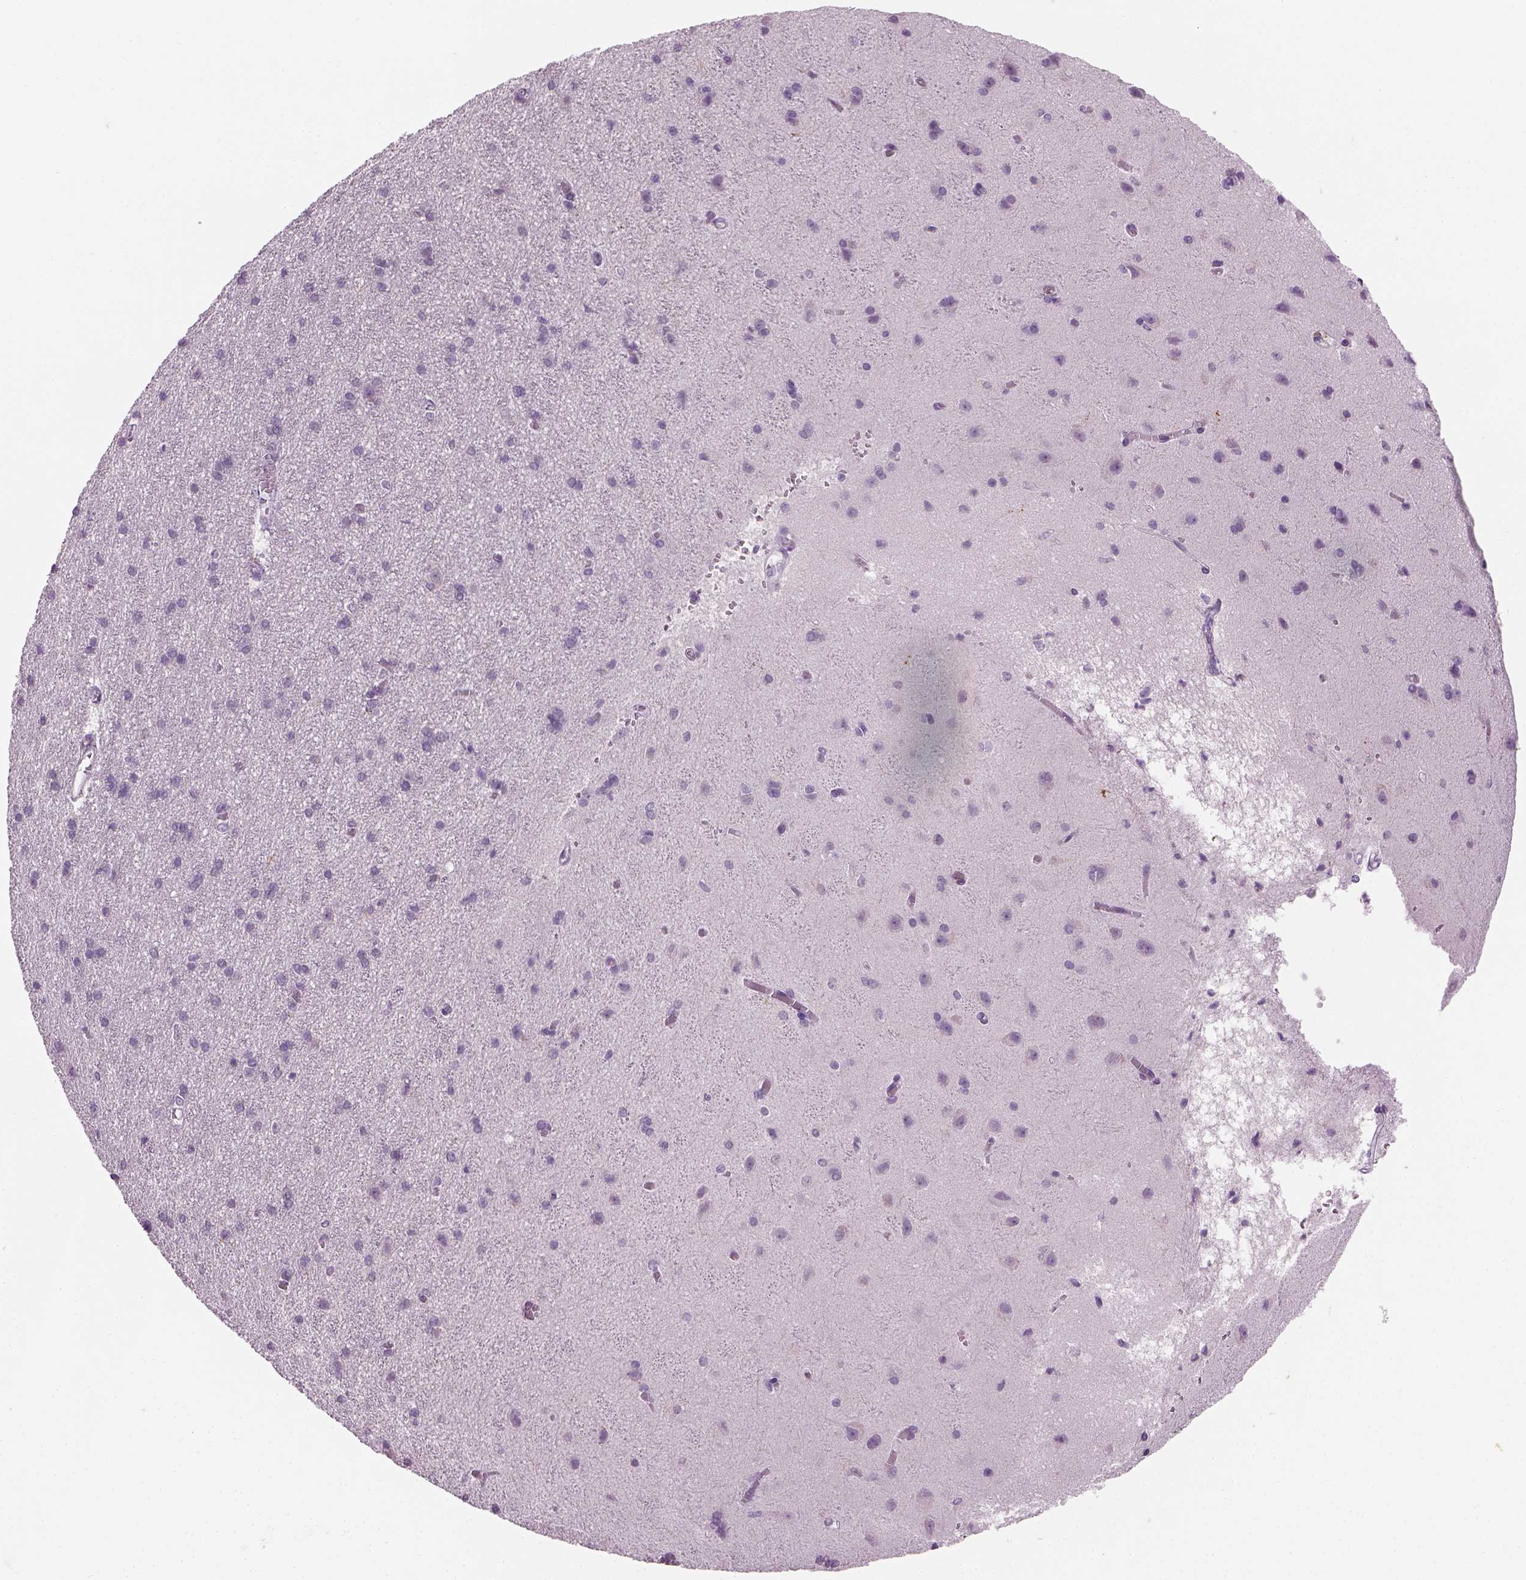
{"staining": {"intensity": "negative", "quantity": "none", "location": "none"}, "tissue": "cerebral cortex", "cell_type": "Endothelial cells", "image_type": "normal", "snomed": [{"axis": "morphology", "description": "Normal tissue, NOS"}, {"axis": "topography", "description": "Cerebral cortex"}], "caption": "This is an immunohistochemistry micrograph of normal cerebral cortex. There is no staining in endothelial cells.", "gene": "TH", "patient": {"sex": "male", "age": 37}}